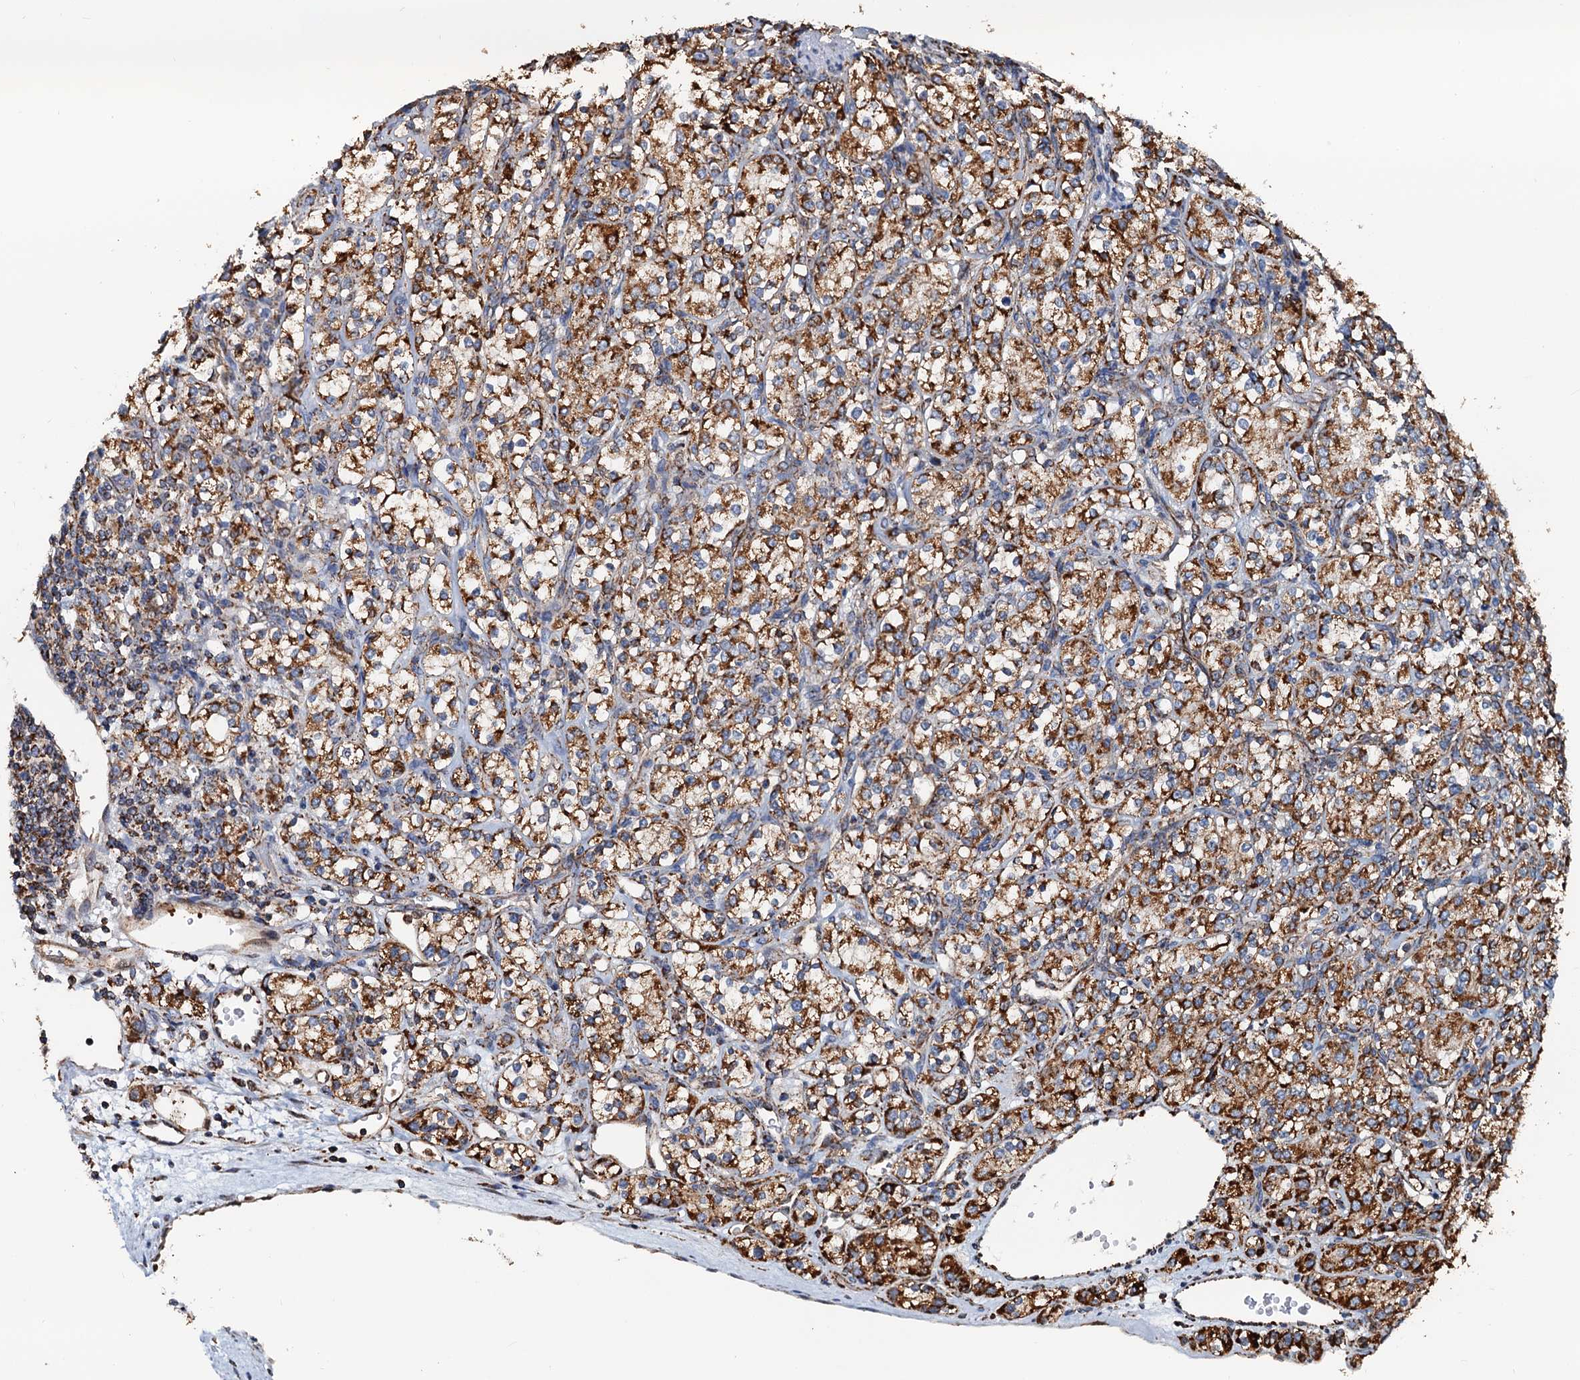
{"staining": {"intensity": "strong", "quantity": ">75%", "location": "cytoplasmic/membranous"}, "tissue": "renal cancer", "cell_type": "Tumor cells", "image_type": "cancer", "snomed": [{"axis": "morphology", "description": "Adenocarcinoma, NOS"}, {"axis": "topography", "description": "Kidney"}], "caption": "This photomicrograph exhibits immunohistochemistry (IHC) staining of renal adenocarcinoma, with high strong cytoplasmic/membranous staining in approximately >75% of tumor cells.", "gene": "AAGAB", "patient": {"sex": "male", "age": 77}}